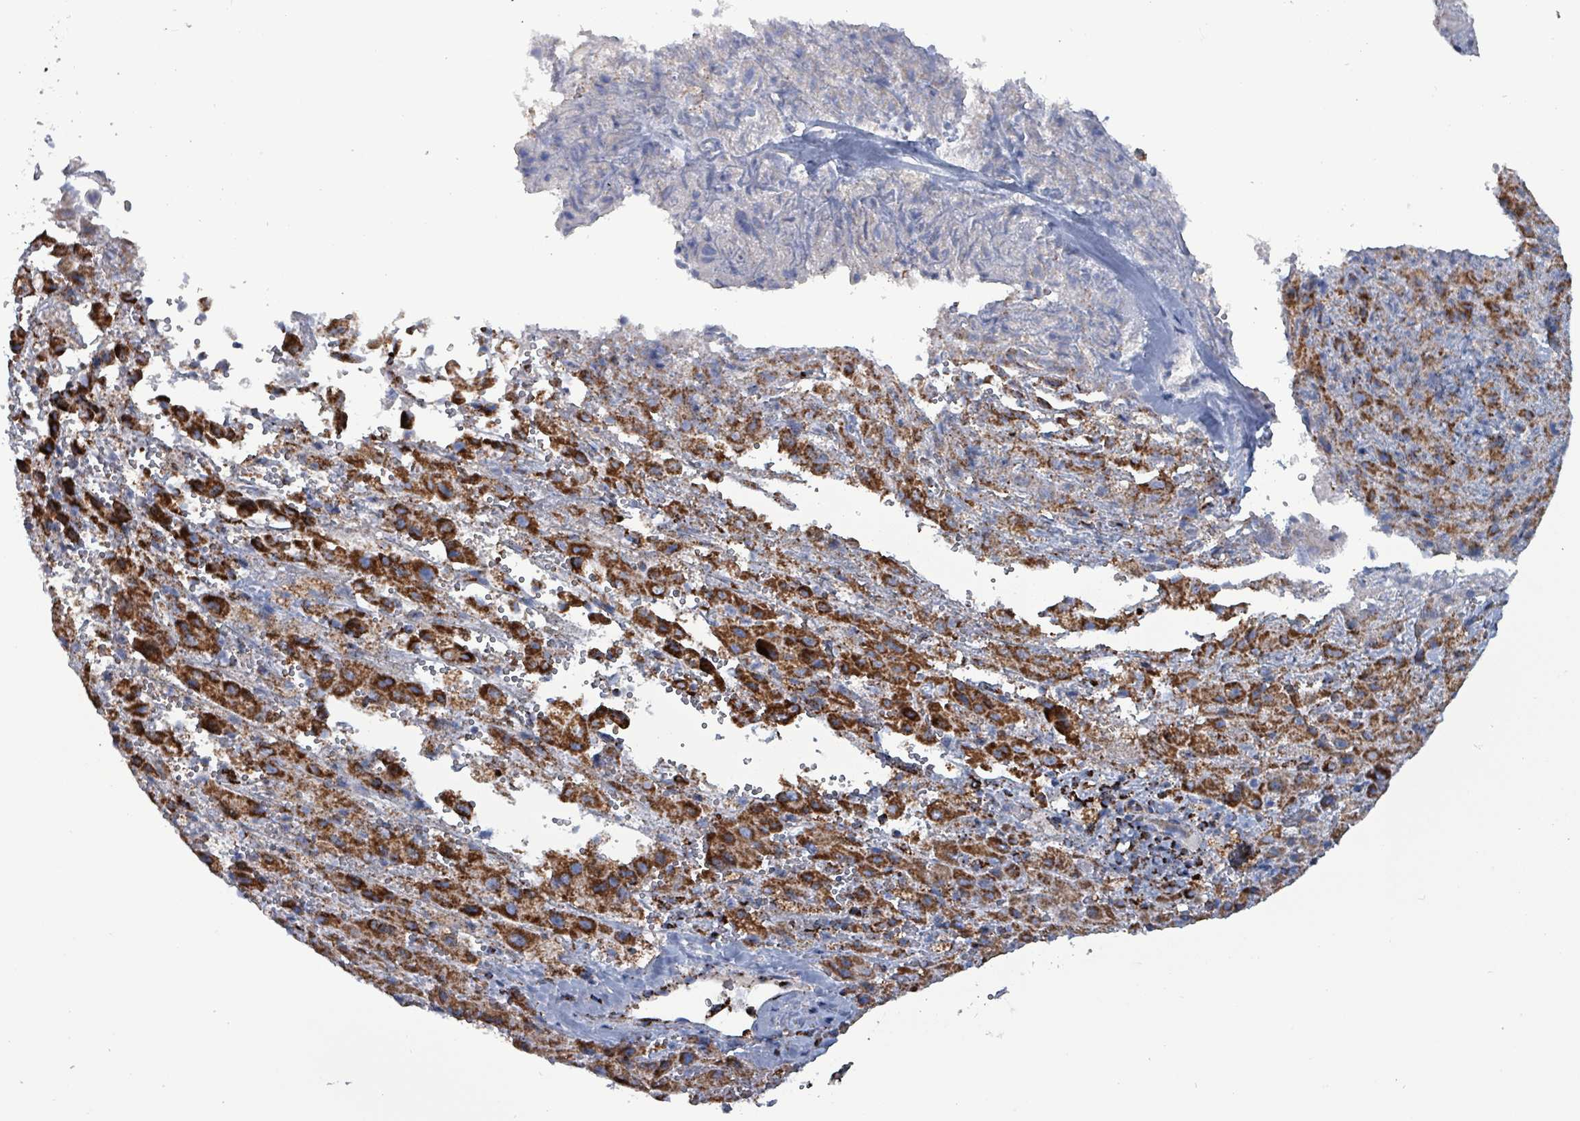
{"staining": {"intensity": "strong", "quantity": ">75%", "location": "cytoplasmic/membranous"}, "tissue": "liver cancer", "cell_type": "Tumor cells", "image_type": "cancer", "snomed": [{"axis": "morphology", "description": "Carcinoma, Hepatocellular, NOS"}, {"axis": "topography", "description": "Liver"}], "caption": "Liver cancer (hepatocellular carcinoma) tissue exhibits strong cytoplasmic/membranous staining in approximately >75% of tumor cells Nuclei are stained in blue.", "gene": "IDH3B", "patient": {"sex": "female", "age": 58}}